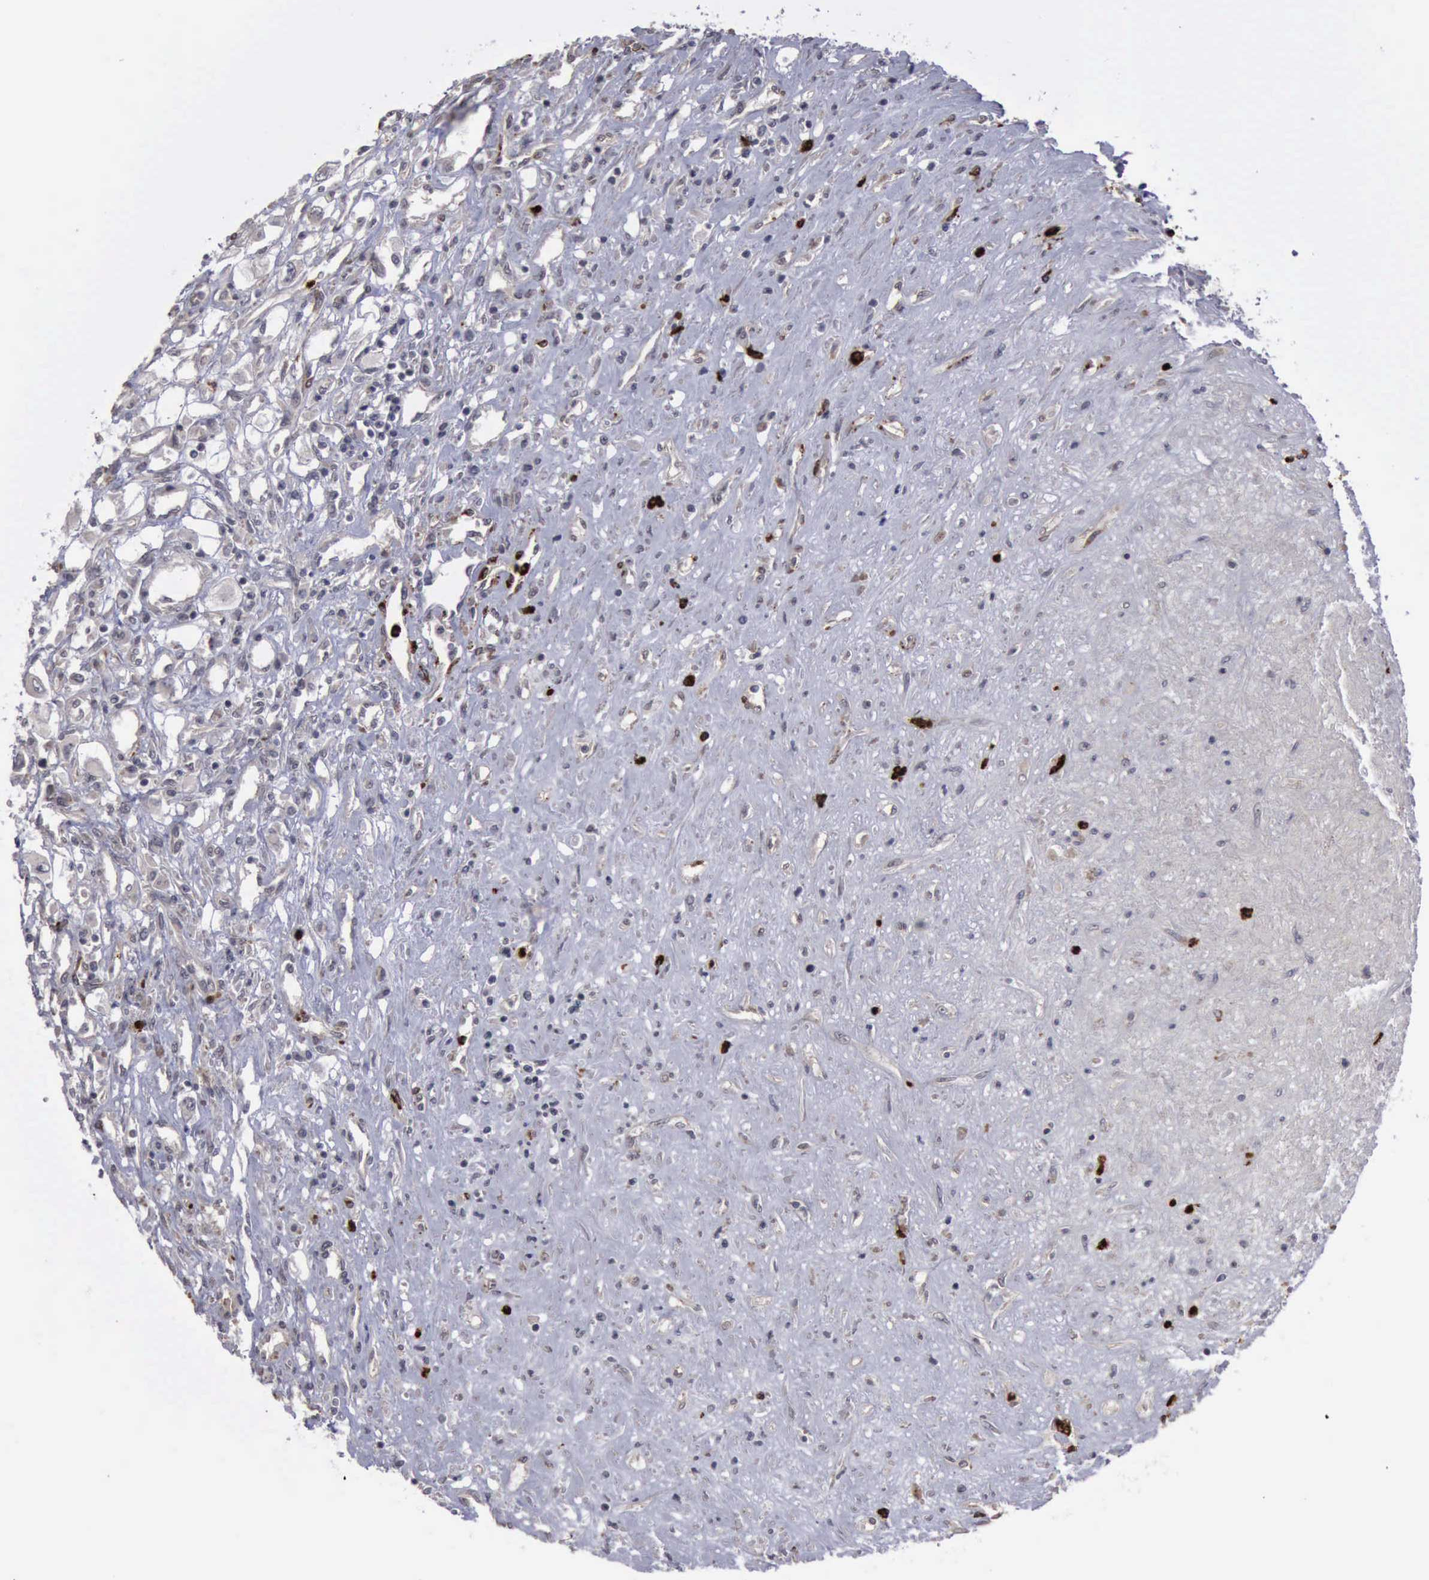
{"staining": {"intensity": "negative", "quantity": "none", "location": "none"}, "tissue": "renal cancer", "cell_type": "Tumor cells", "image_type": "cancer", "snomed": [{"axis": "morphology", "description": "Adenocarcinoma, NOS"}, {"axis": "topography", "description": "Kidney"}], "caption": "This image is of renal cancer (adenocarcinoma) stained with IHC to label a protein in brown with the nuclei are counter-stained blue. There is no positivity in tumor cells.", "gene": "MMP9", "patient": {"sex": "male", "age": 57}}